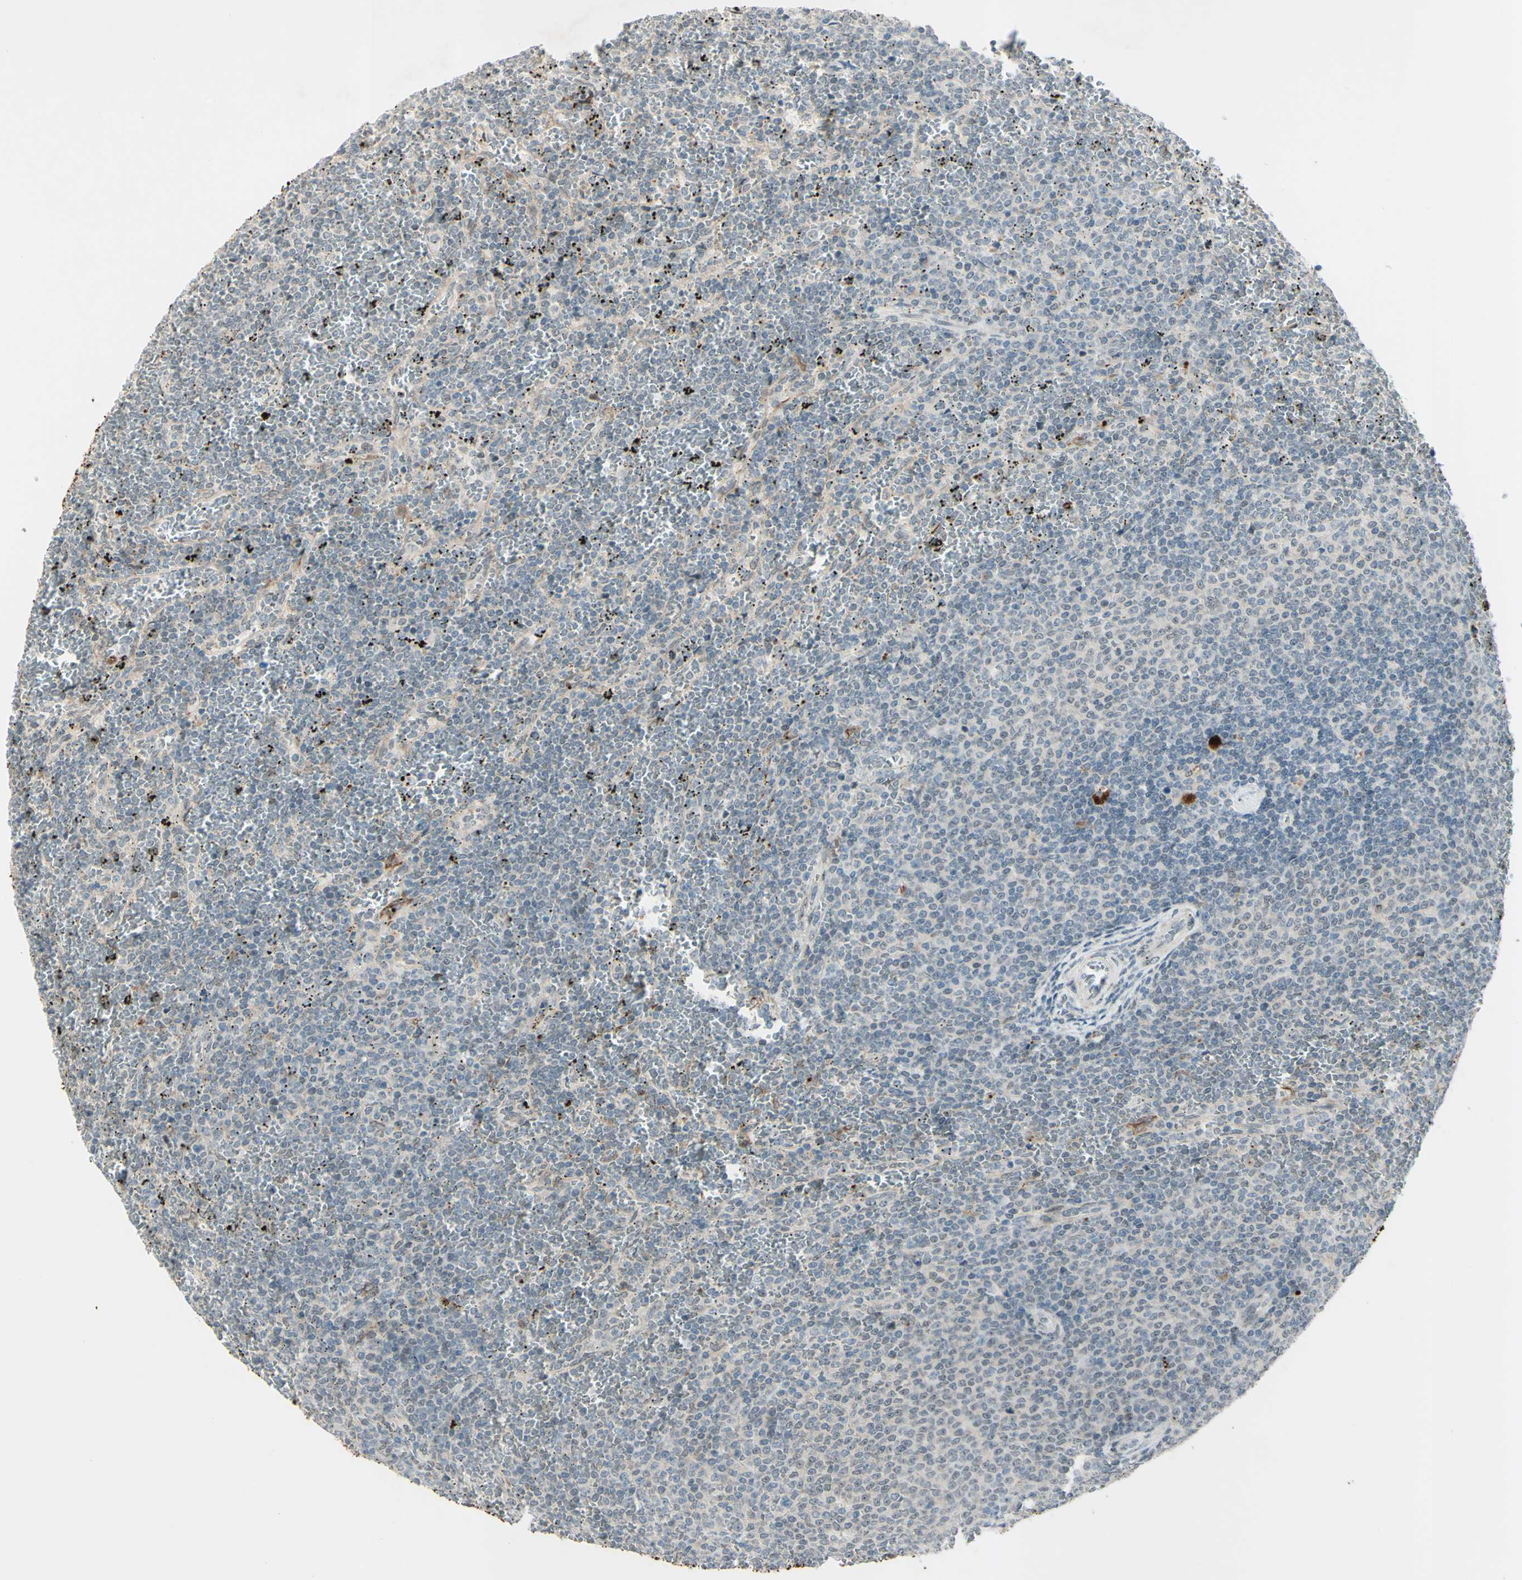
{"staining": {"intensity": "negative", "quantity": "none", "location": "none"}, "tissue": "lymphoma", "cell_type": "Tumor cells", "image_type": "cancer", "snomed": [{"axis": "morphology", "description": "Malignant lymphoma, non-Hodgkin's type, Low grade"}, {"axis": "topography", "description": "Spleen"}], "caption": "This is a photomicrograph of IHC staining of lymphoma, which shows no staining in tumor cells. (DAB immunohistochemistry (IHC) visualized using brightfield microscopy, high magnification).", "gene": "FGFR2", "patient": {"sex": "female", "age": 77}}